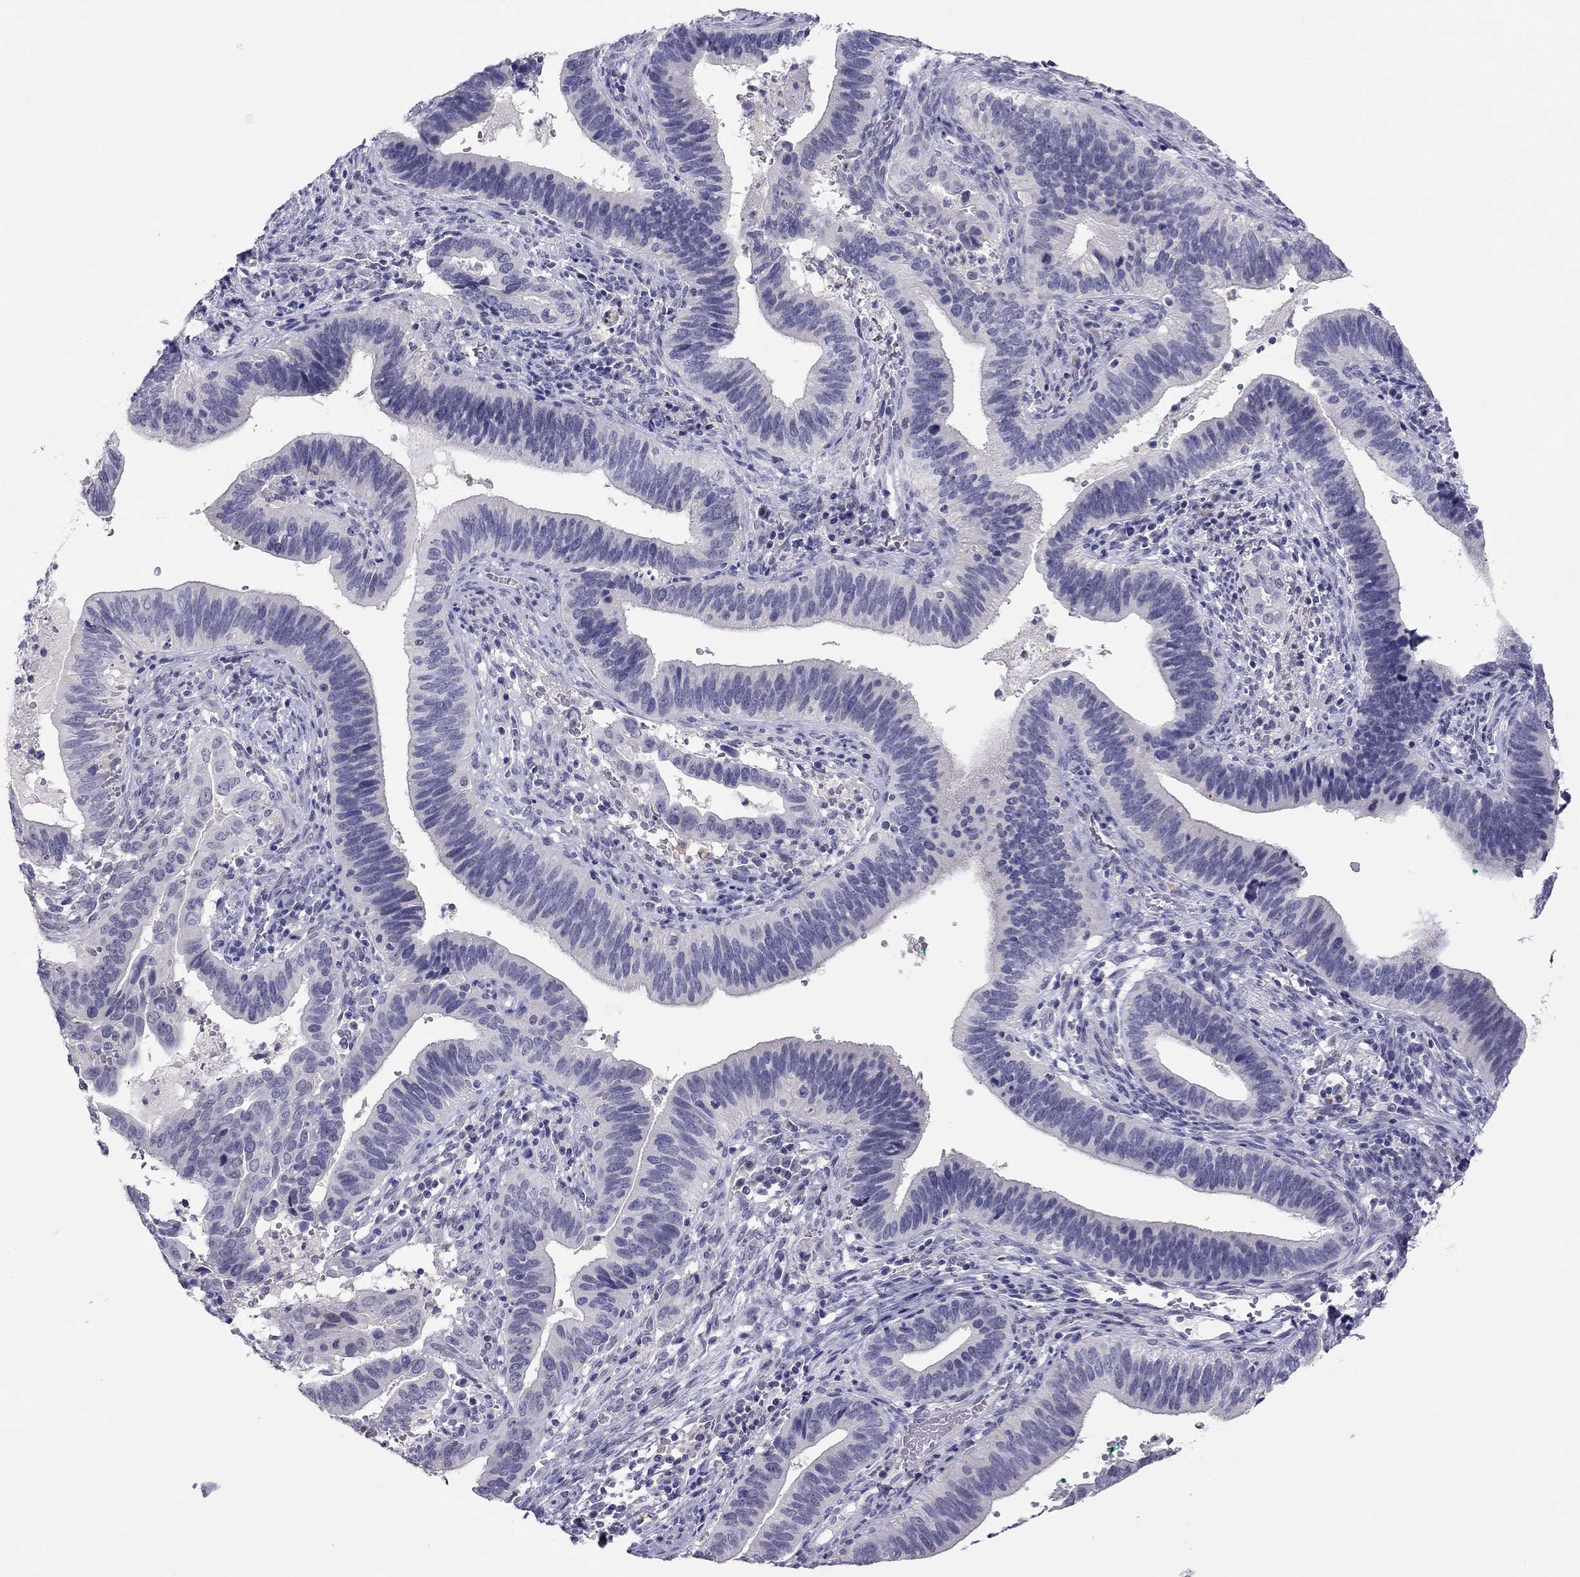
{"staining": {"intensity": "negative", "quantity": "none", "location": "none"}, "tissue": "cervical cancer", "cell_type": "Tumor cells", "image_type": "cancer", "snomed": [{"axis": "morphology", "description": "Adenocarcinoma, NOS"}, {"axis": "topography", "description": "Cervix"}], "caption": "There is no significant expression in tumor cells of cervical adenocarcinoma.", "gene": "ADORA2A", "patient": {"sex": "female", "age": 42}}